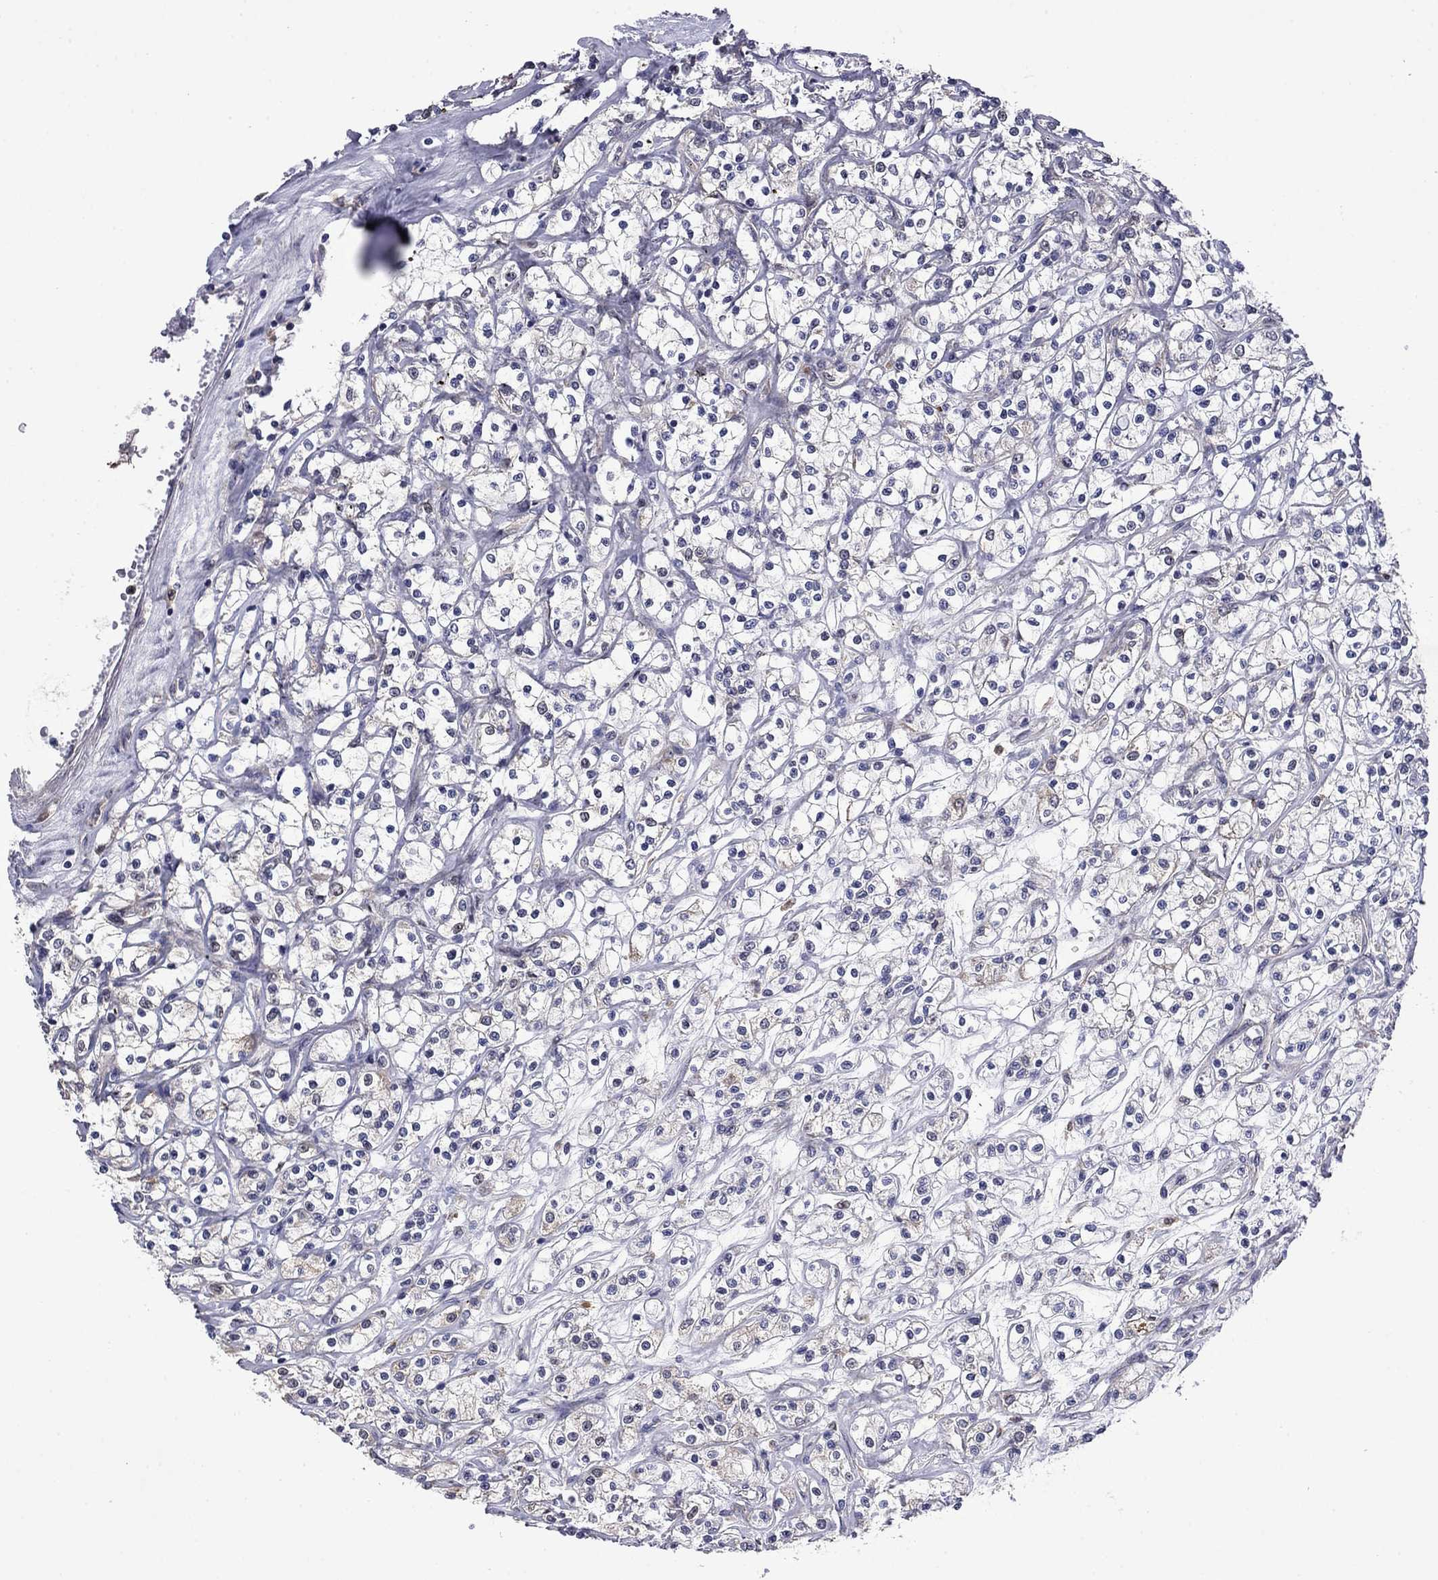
{"staining": {"intensity": "negative", "quantity": "none", "location": "none"}, "tissue": "renal cancer", "cell_type": "Tumor cells", "image_type": "cancer", "snomed": [{"axis": "morphology", "description": "Adenocarcinoma, NOS"}, {"axis": "topography", "description": "Kidney"}], "caption": "Renal cancer was stained to show a protein in brown. There is no significant staining in tumor cells.", "gene": "TPMT", "patient": {"sex": "female", "age": 59}}